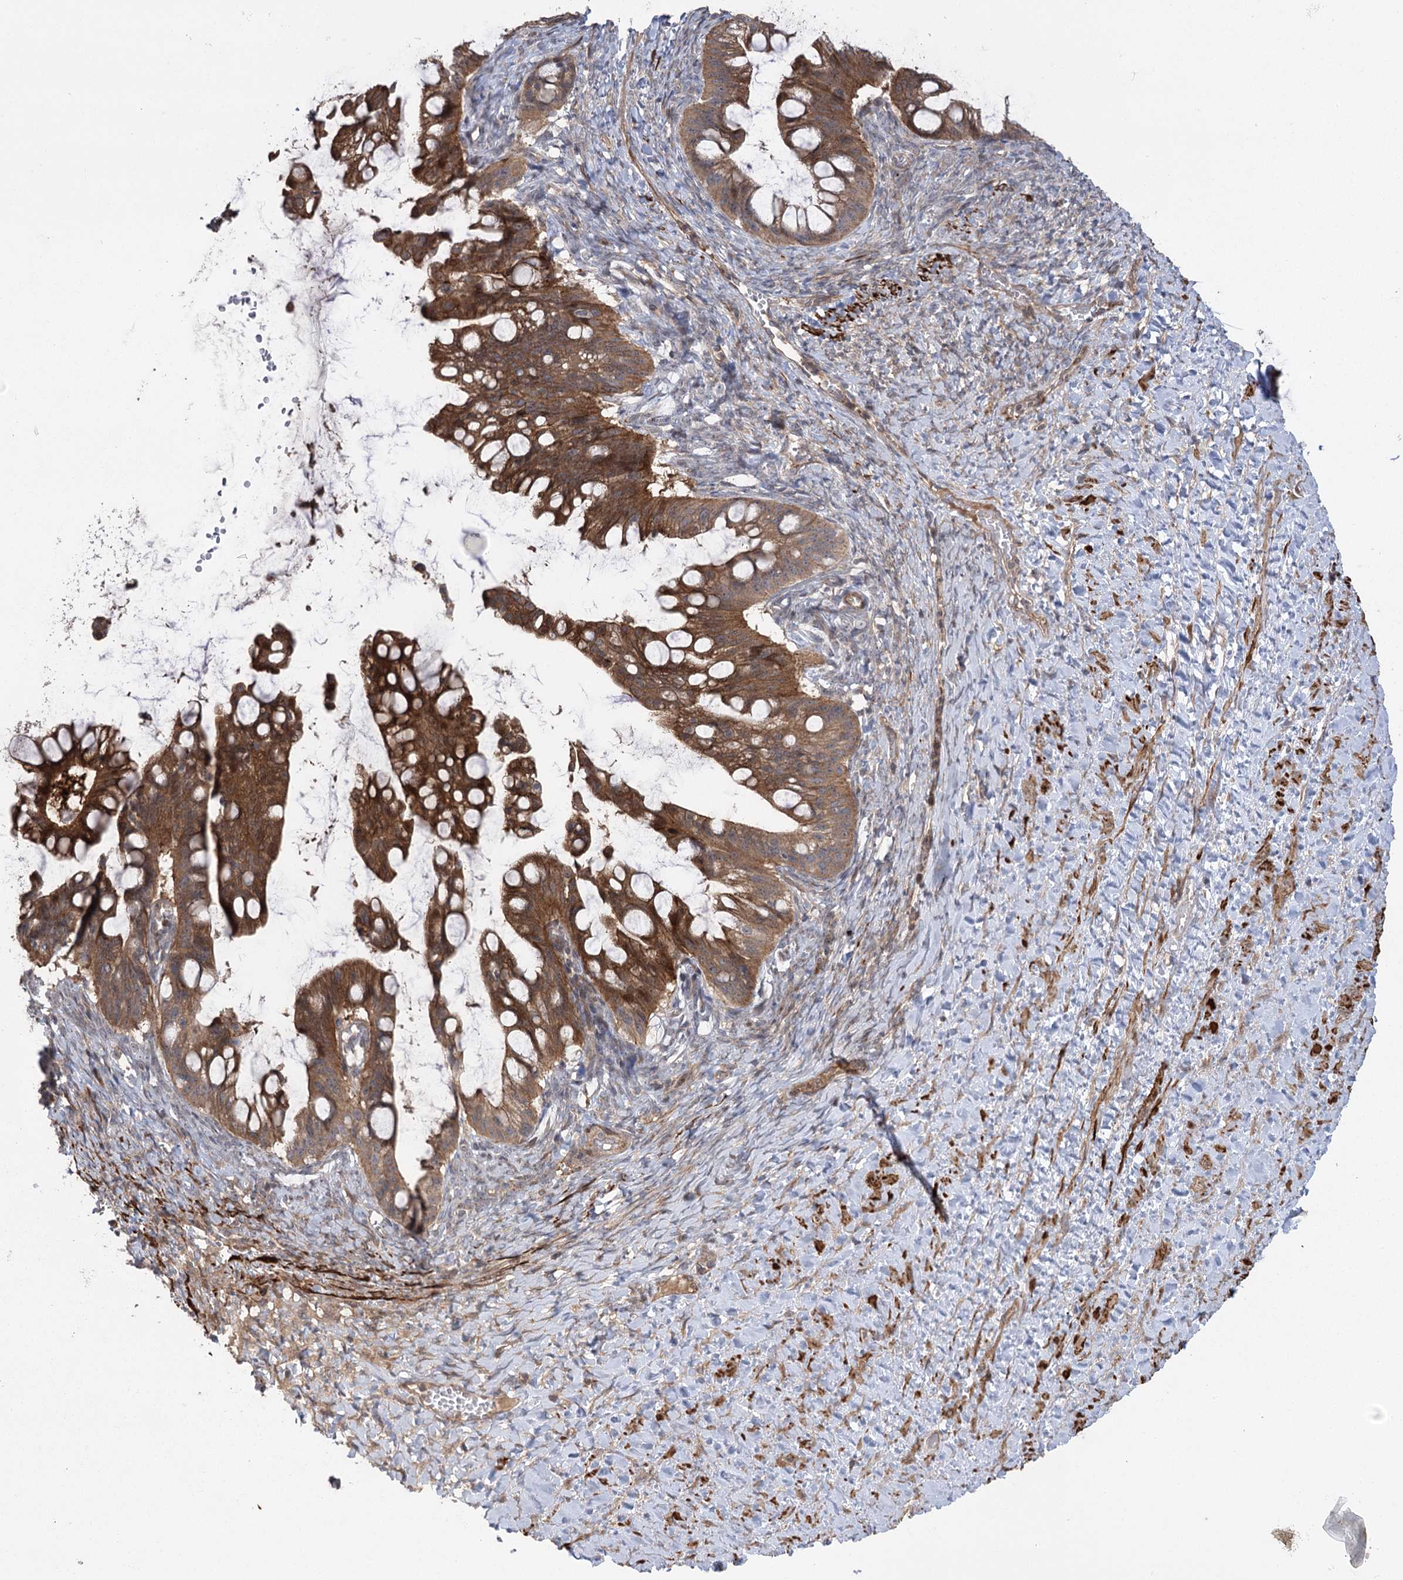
{"staining": {"intensity": "strong", "quantity": ">75%", "location": "cytoplasmic/membranous"}, "tissue": "ovarian cancer", "cell_type": "Tumor cells", "image_type": "cancer", "snomed": [{"axis": "morphology", "description": "Cystadenocarcinoma, mucinous, NOS"}, {"axis": "topography", "description": "Ovary"}], "caption": "Human mucinous cystadenocarcinoma (ovarian) stained with a protein marker displays strong staining in tumor cells.", "gene": "KCNN2", "patient": {"sex": "female", "age": 73}}